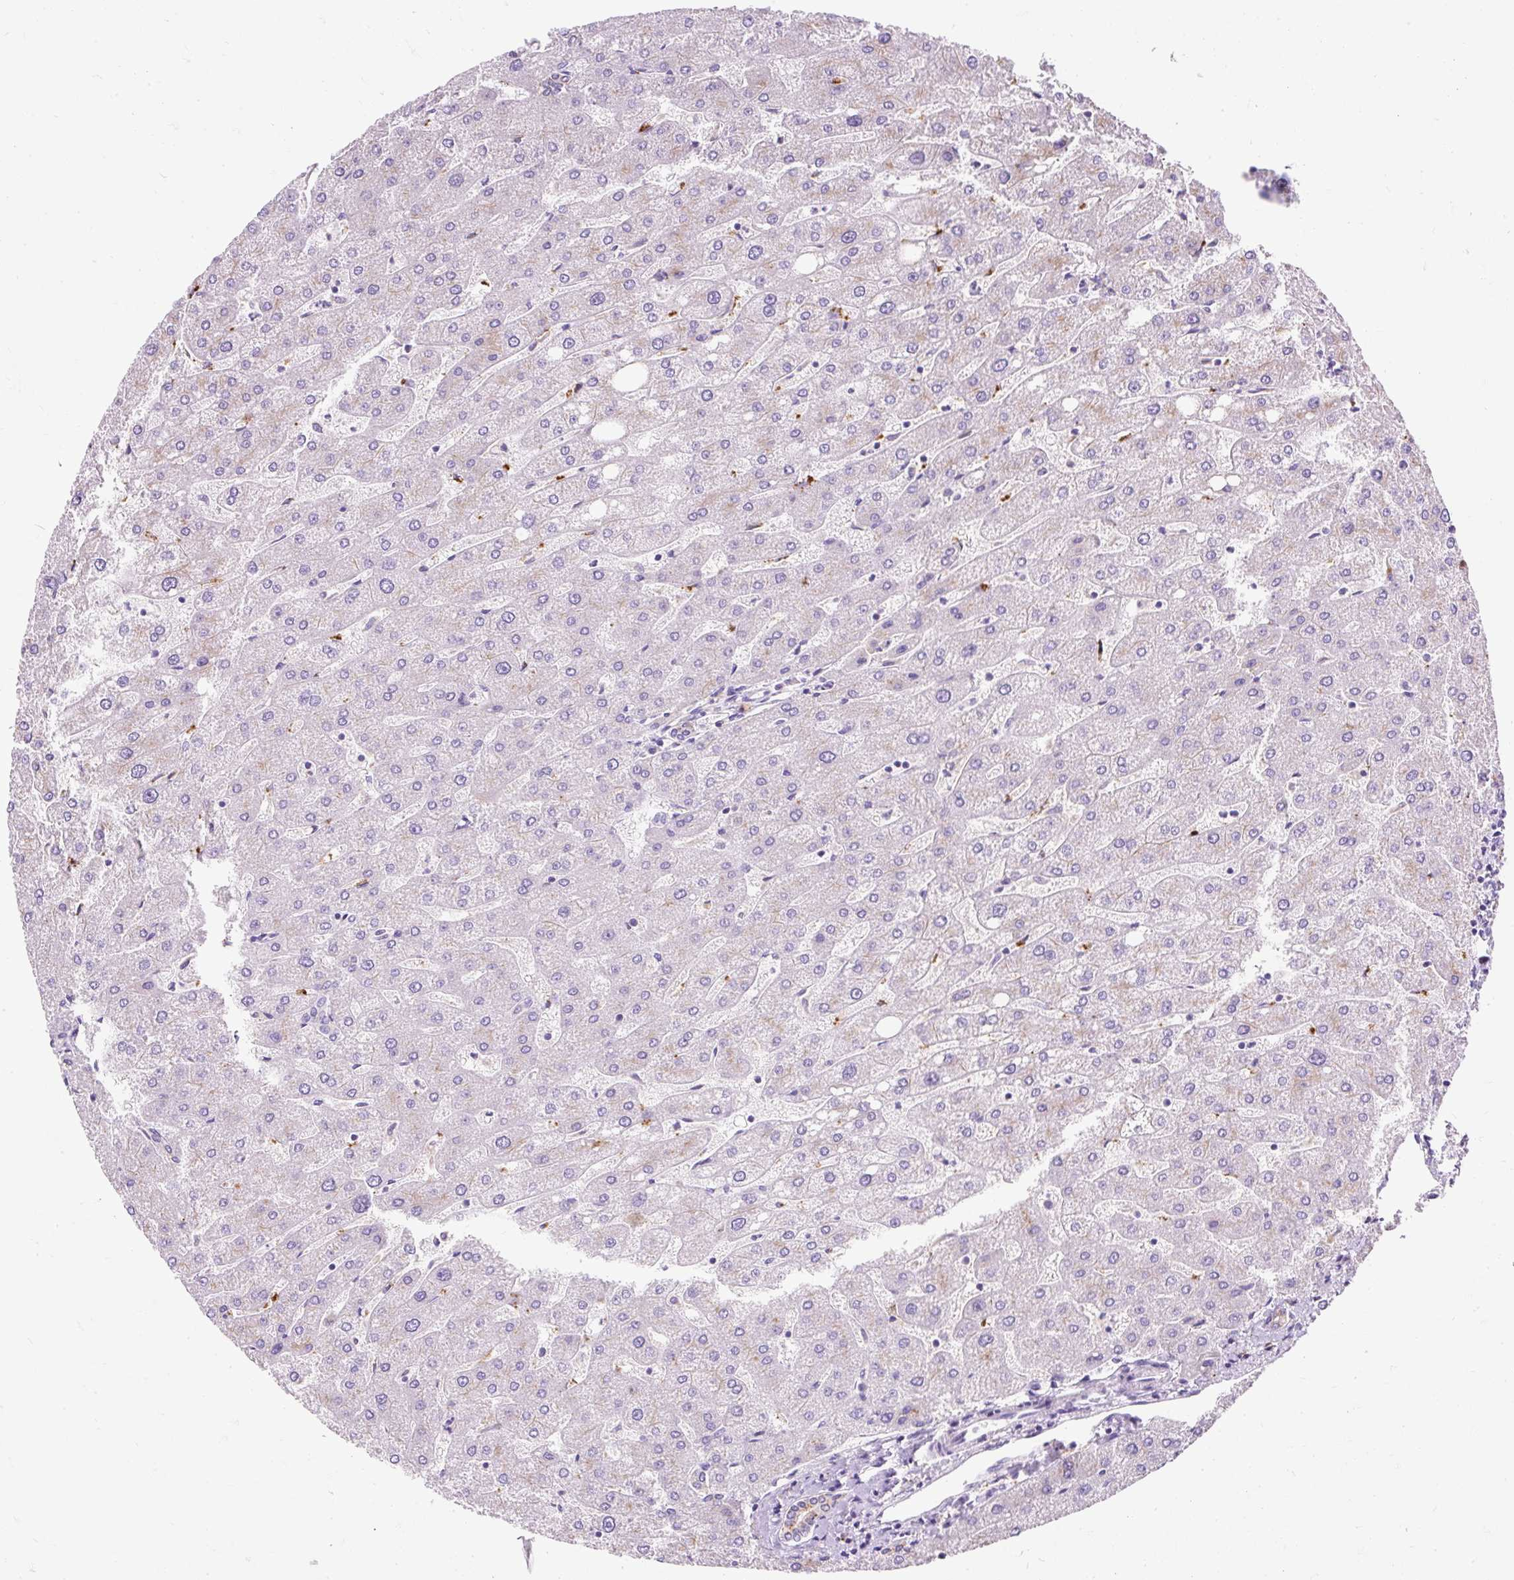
{"staining": {"intensity": "negative", "quantity": "none", "location": "none"}, "tissue": "liver", "cell_type": "Cholangiocytes", "image_type": "normal", "snomed": [{"axis": "morphology", "description": "Normal tissue, NOS"}, {"axis": "topography", "description": "Liver"}], "caption": "Immunohistochemistry (IHC) histopathology image of benign liver: liver stained with DAB (3,3'-diaminobenzidine) displays no significant protein positivity in cholangiocytes. Nuclei are stained in blue.", "gene": "HEXB", "patient": {"sex": "male", "age": 67}}